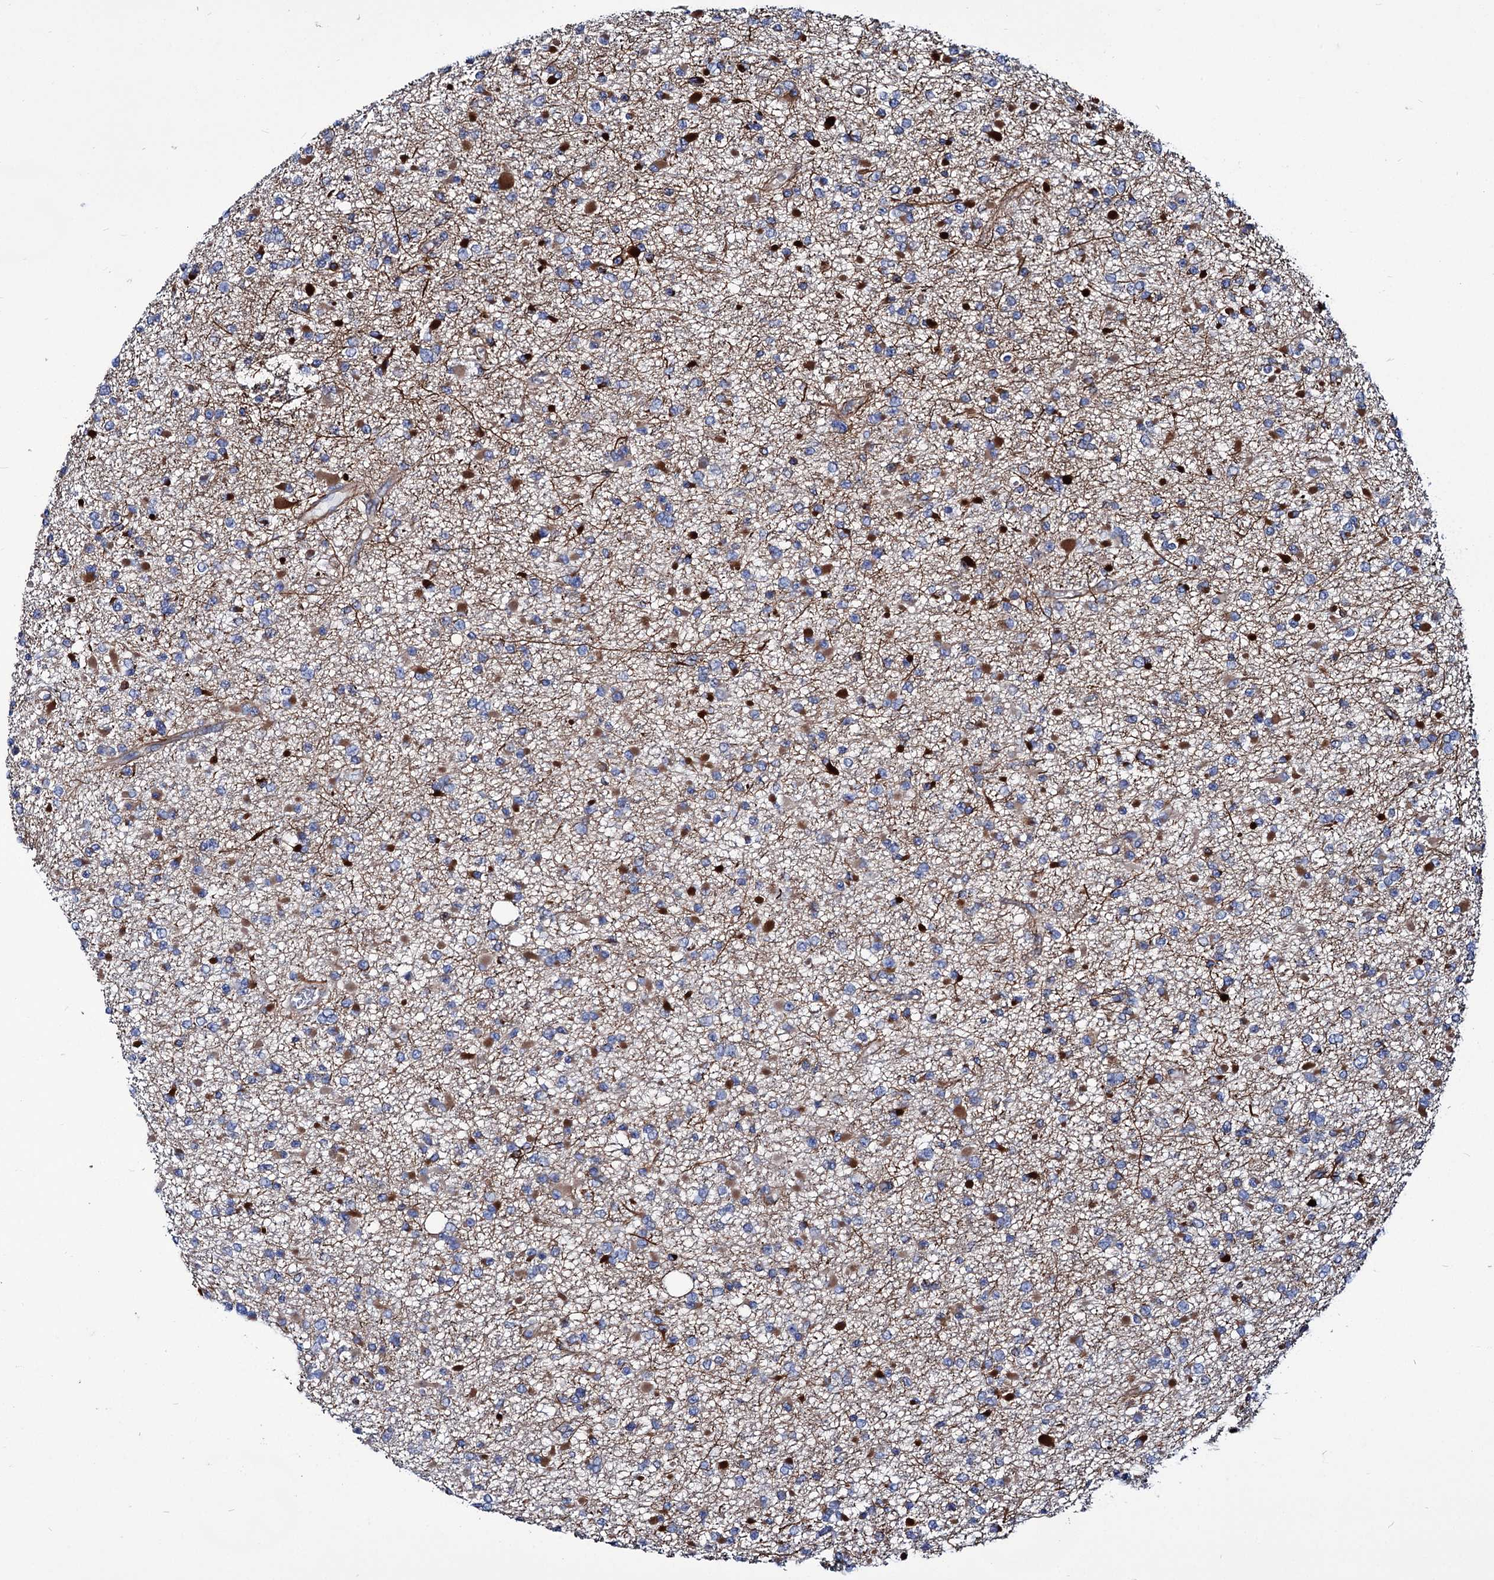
{"staining": {"intensity": "strong", "quantity": "25%-75%", "location": "cytoplasmic/membranous"}, "tissue": "glioma", "cell_type": "Tumor cells", "image_type": "cancer", "snomed": [{"axis": "morphology", "description": "Glioma, malignant, Low grade"}, {"axis": "topography", "description": "Brain"}], "caption": "Protein expression analysis of malignant glioma (low-grade) reveals strong cytoplasmic/membranous positivity in about 25%-75% of tumor cells. The staining was performed using DAB to visualize the protein expression in brown, while the nuclei were stained in blue with hematoxylin (Magnification: 20x).", "gene": "AXL", "patient": {"sex": "female", "age": 22}}